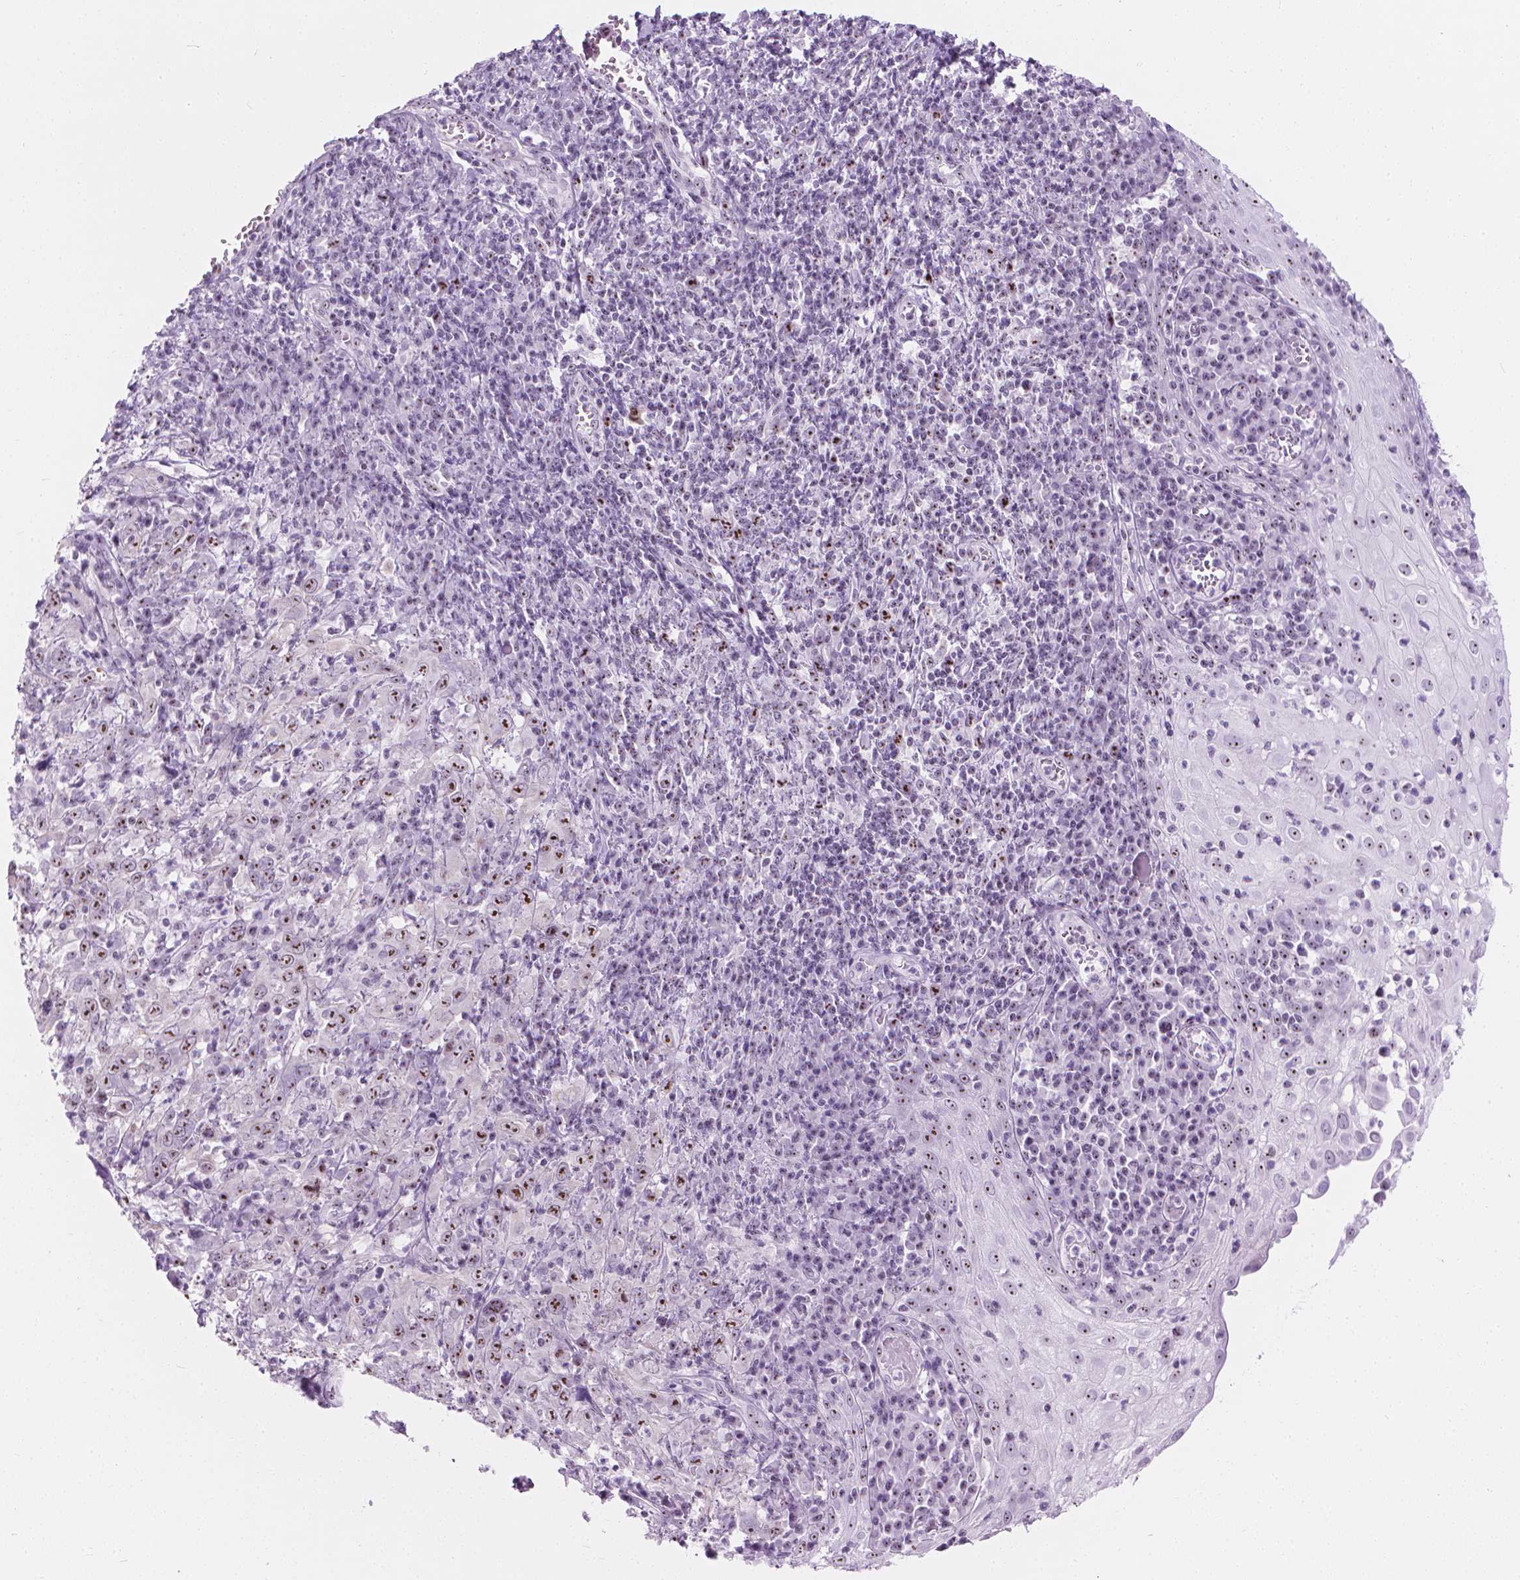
{"staining": {"intensity": "moderate", "quantity": "<25%", "location": "nuclear"}, "tissue": "cervical cancer", "cell_type": "Tumor cells", "image_type": "cancer", "snomed": [{"axis": "morphology", "description": "Squamous cell carcinoma, NOS"}, {"axis": "topography", "description": "Cervix"}], "caption": "An image showing moderate nuclear positivity in approximately <25% of tumor cells in squamous cell carcinoma (cervical), as visualized by brown immunohistochemical staining.", "gene": "NOL7", "patient": {"sex": "female", "age": 46}}